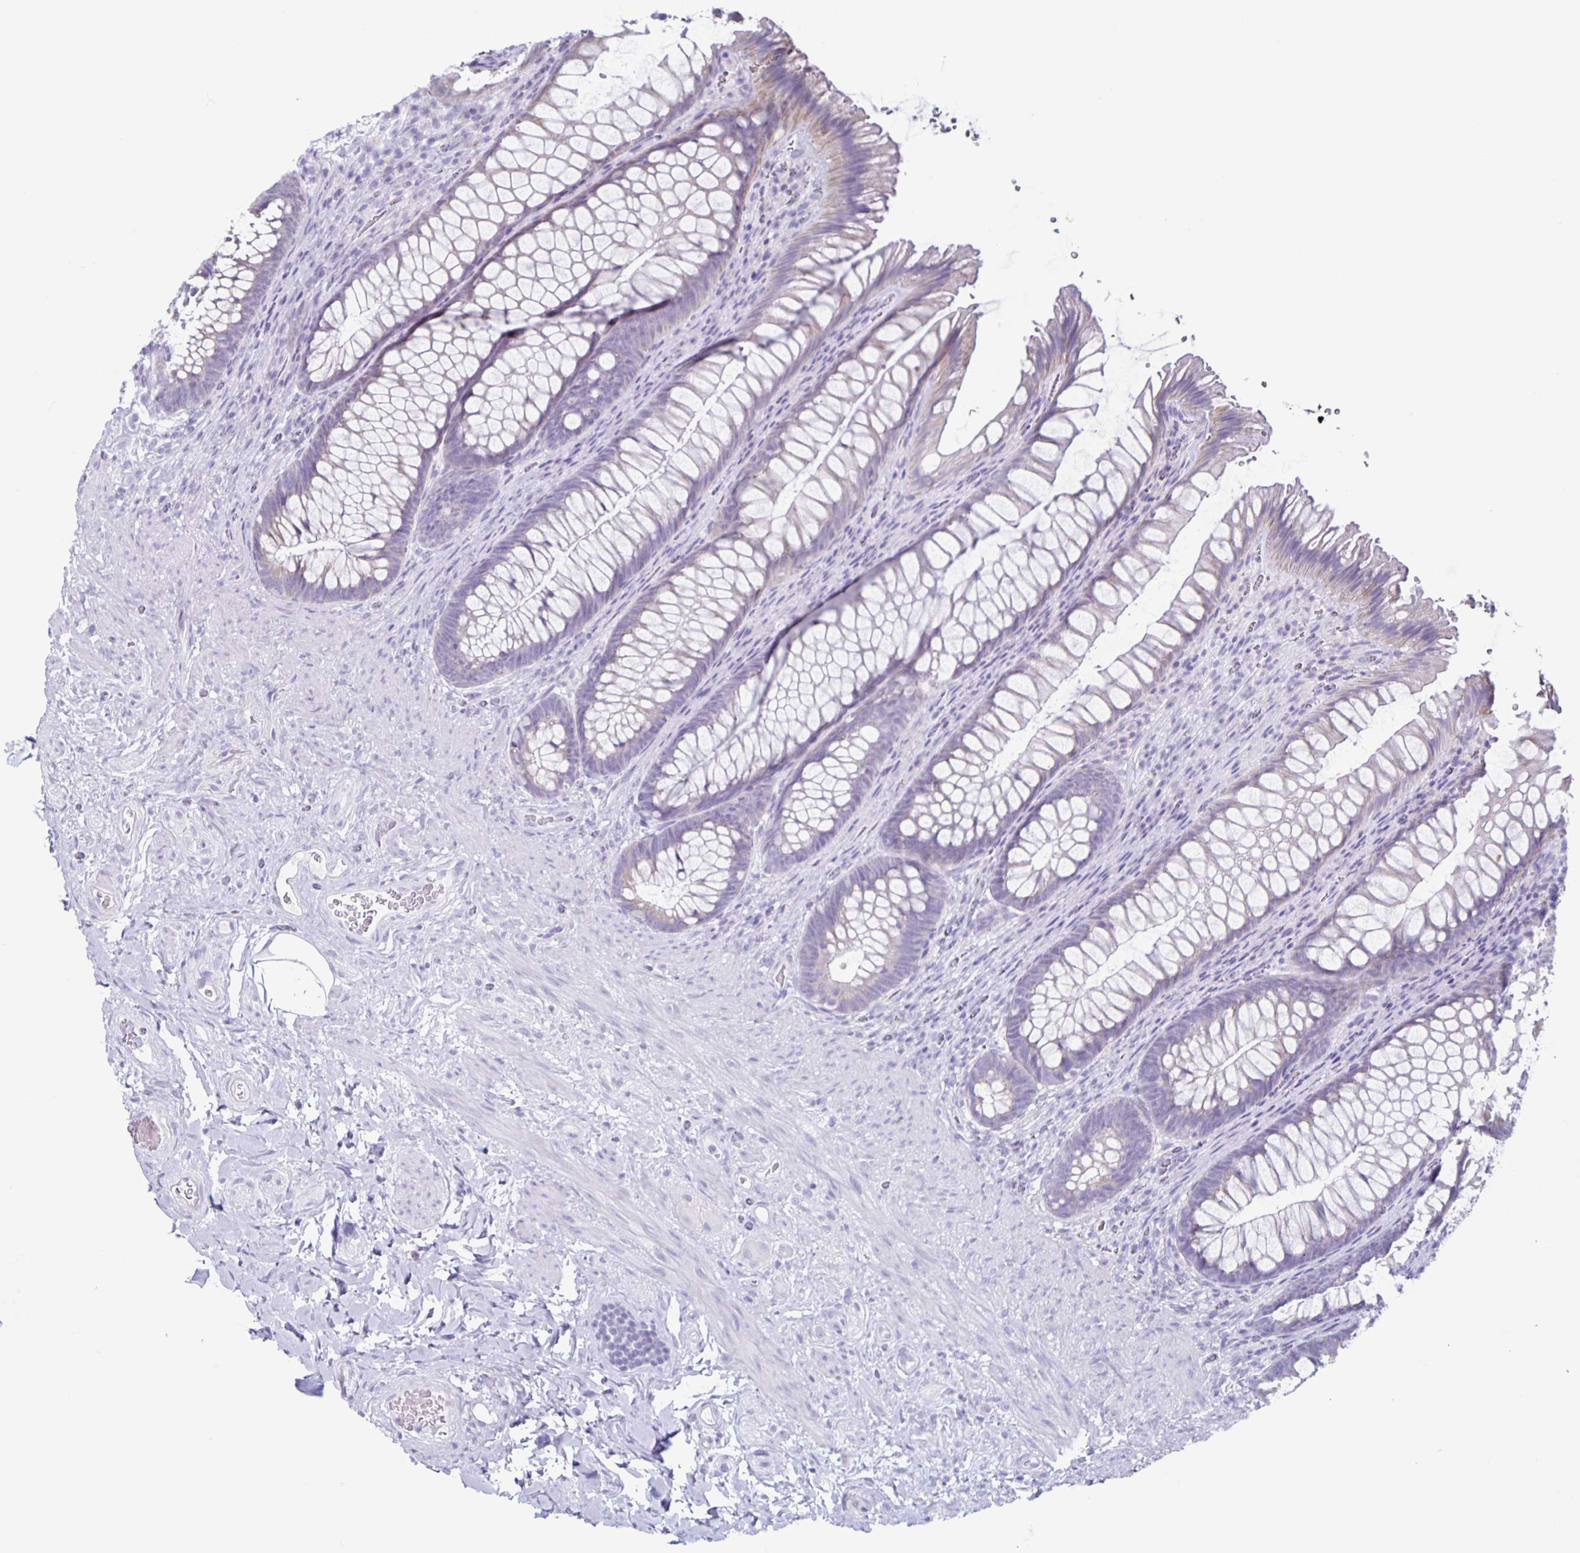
{"staining": {"intensity": "weak", "quantity": "<25%", "location": "cytoplasmic/membranous"}, "tissue": "rectum", "cell_type": "Glandular cells", "image_type": "normal", "snomed": [{"axis": "morphology", "description": "Normal tissue, NOS"}, {"axis": "topography", "description": "Rectum"}], "caption": "An image of human rectum is negative for staining in glandular cells.", "gene": "CT45A10", "patient": {"sex": "male", "age": 53}}